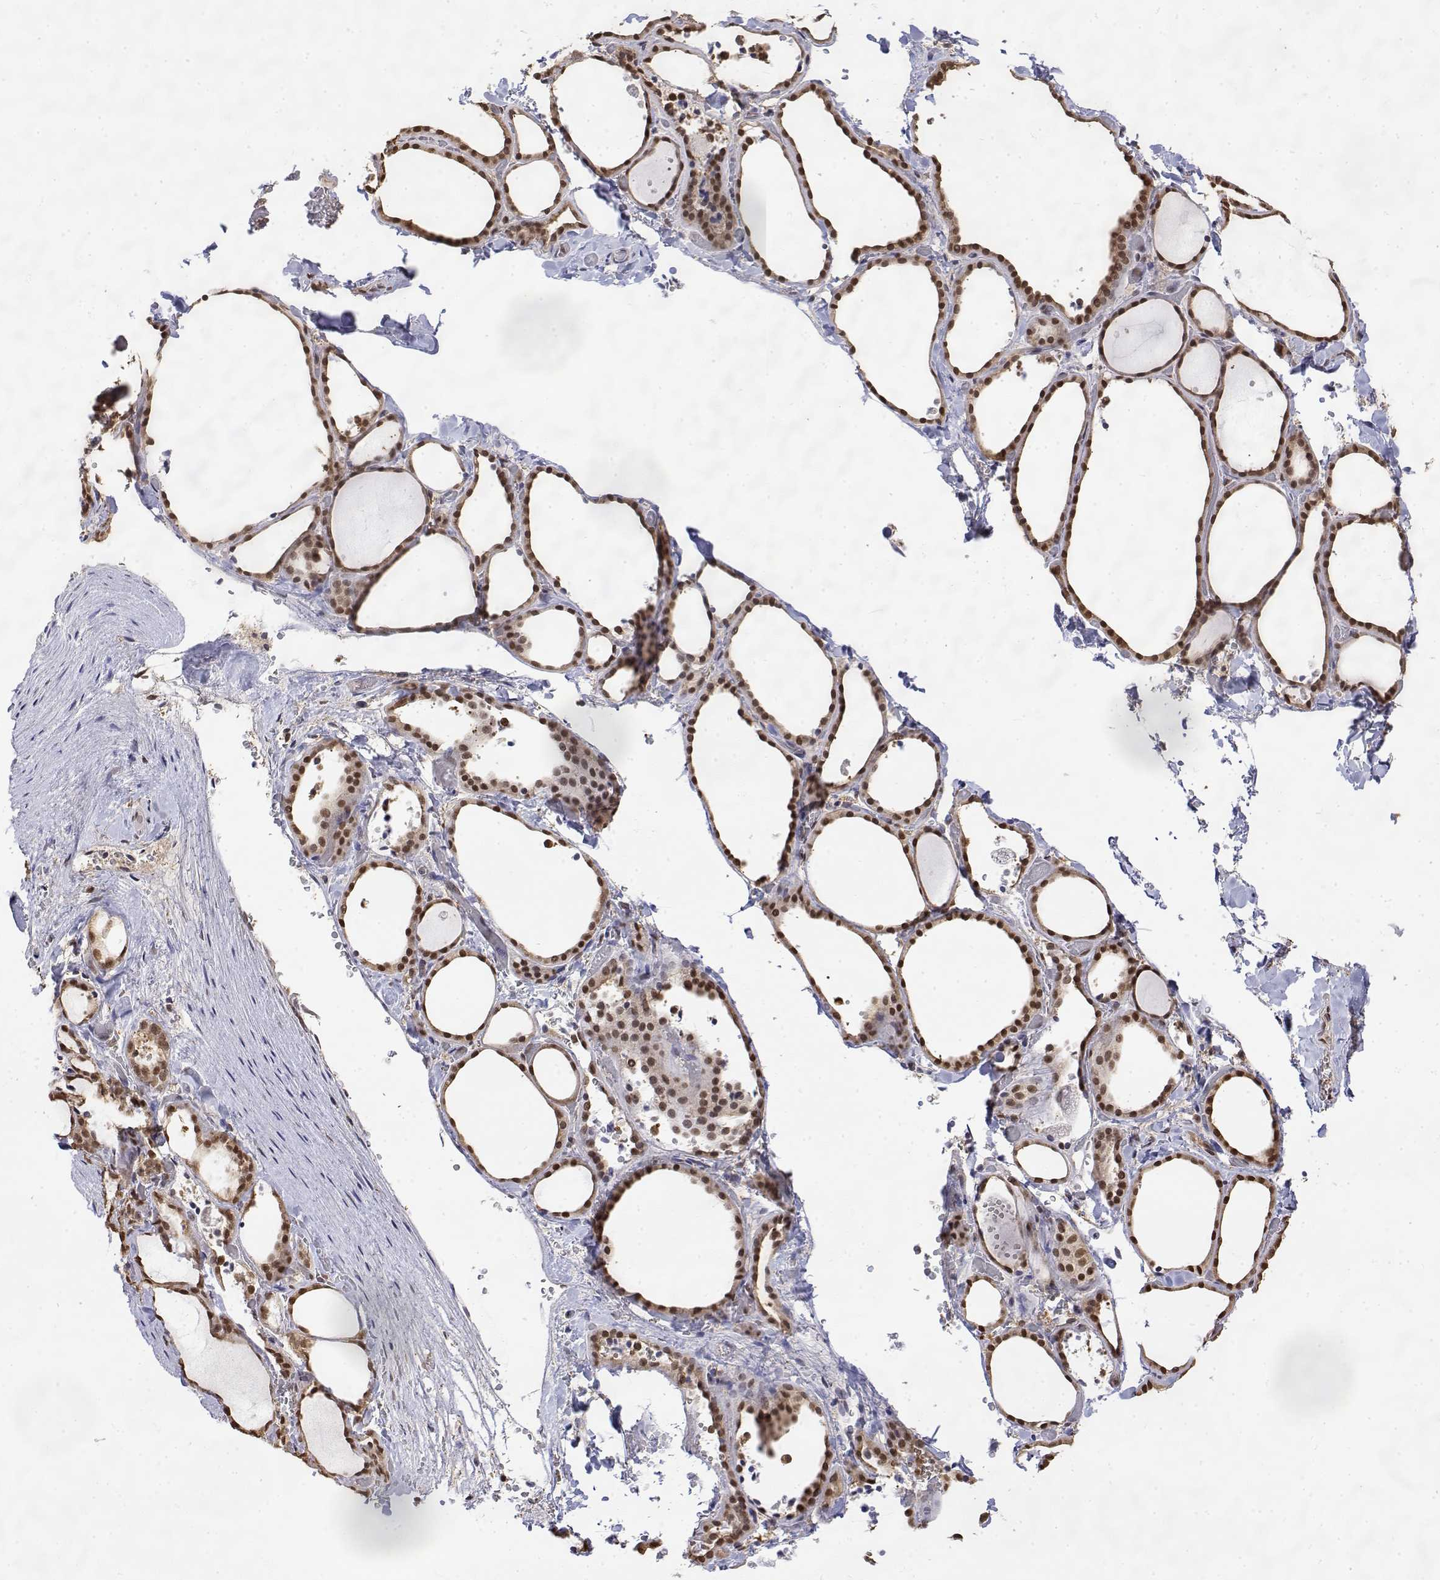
{"staining": {"intensity": "strong", "quantity": ">75%", "location": "nuclear"}, "tissue": "thyroid gland", "cell_type": "Glandular cells", "image_type": "normal", "snomed": [{"axis": "morphology", "description": "Normal tissue, NOS"}, {"axis": "topography", "description": "Thyroid gland"}], "caption": "About >75% of glandular cells in unremarkable human thyroid gland display strong nuclear protein positivity as visualized by brown immunohistochemical staining.", "gene": "TPI1", "patient": {"sex": "female", "age": 36}}